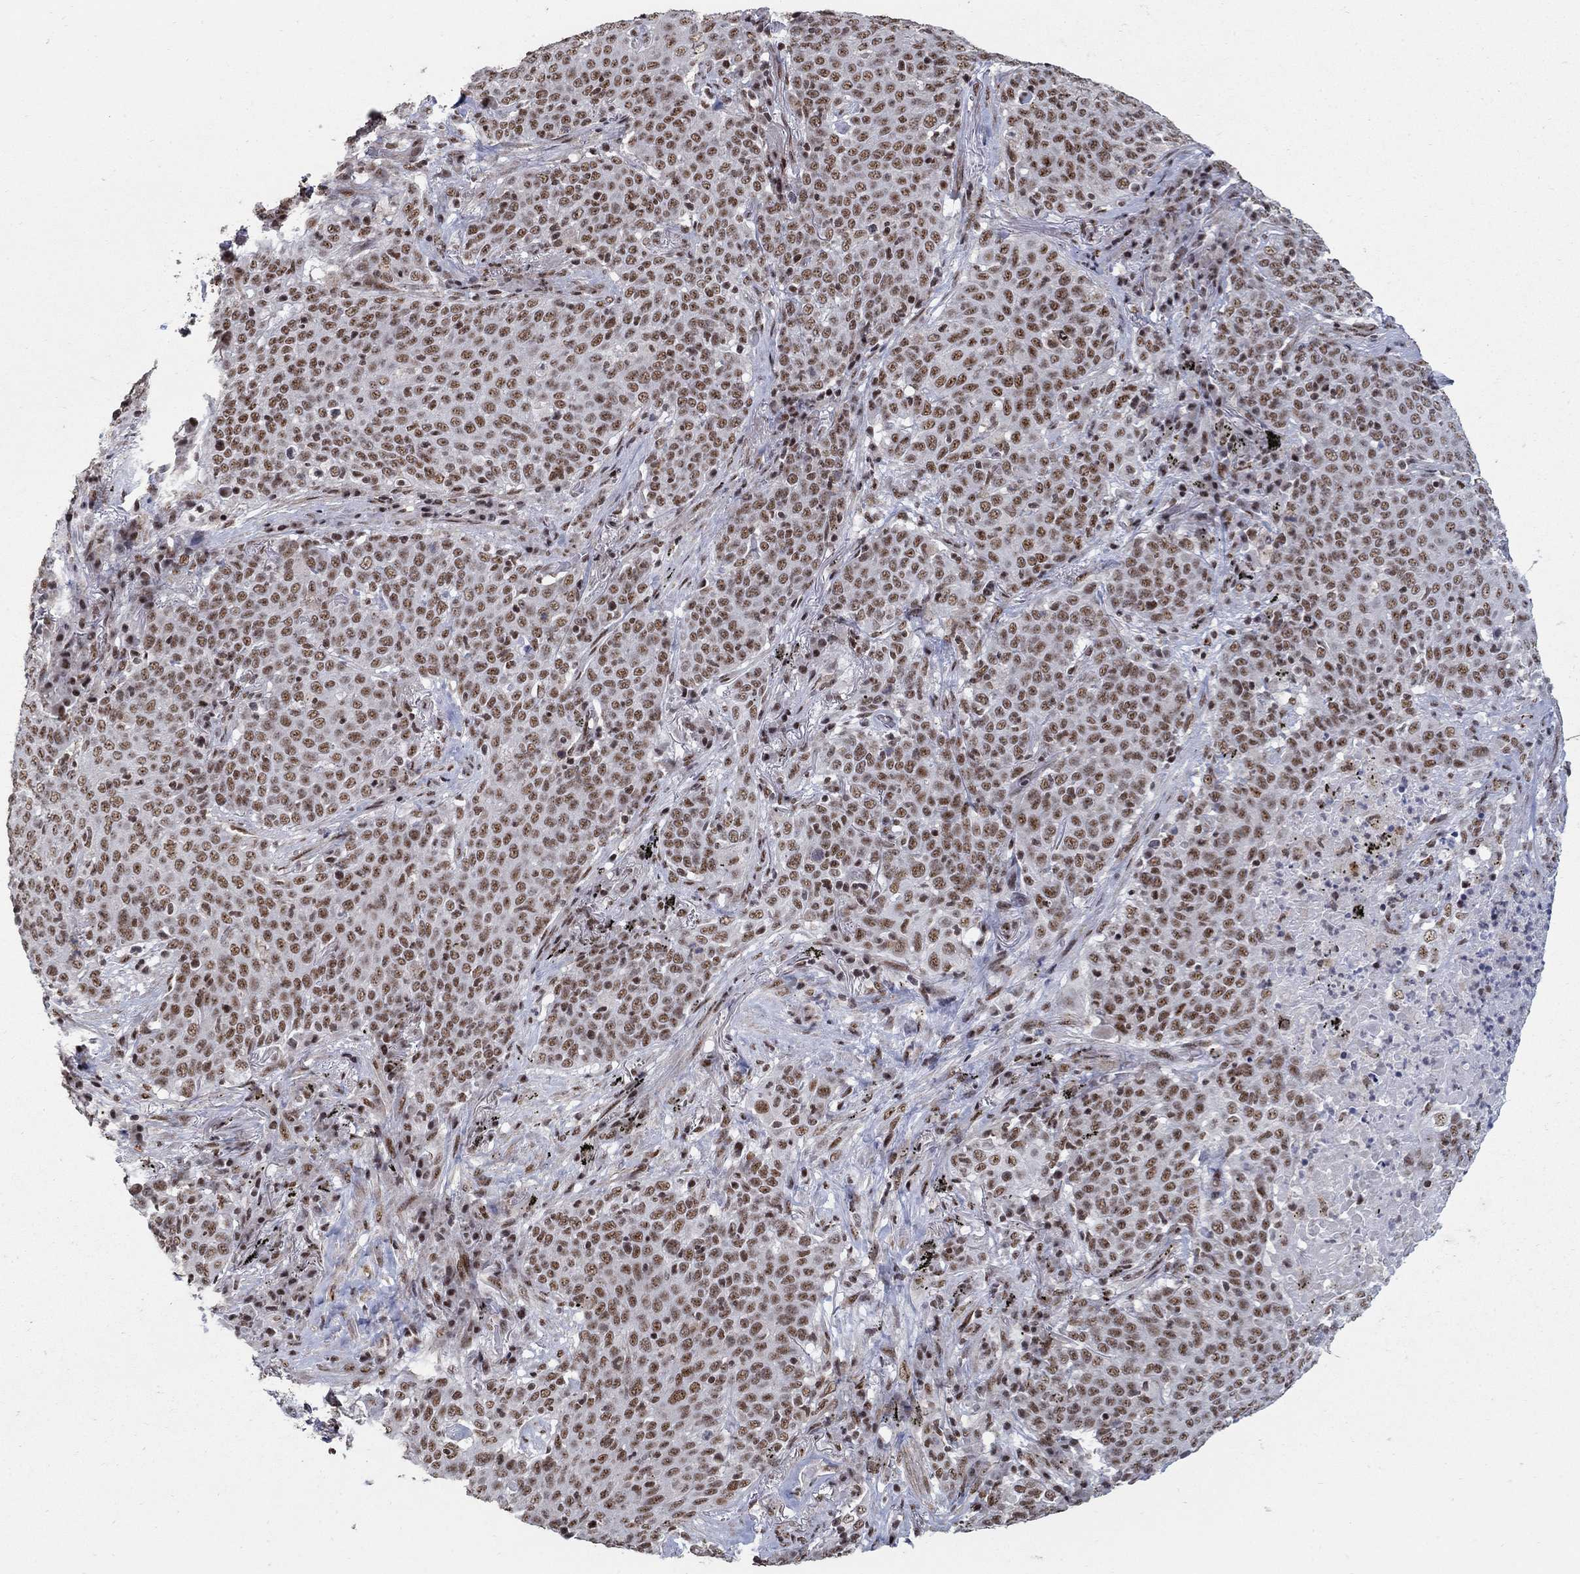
{"staining": {"intensity": "moderate", "quantity": "<25%", "location": "nuclear"}, "tissue": "lung cancer", "cell_type": "Tumor cells", "image_type": "cancer", "snomed": [{"axis": "morphology", "description": "Squamous cell carcinoma, NOS"}, {"axis": "topography", "description": "Lung"}], "caption": "A low amount of moderate nuclear expression is present in approximately <25% of tumor cells in lung cancer tissue. (IHC, brightfield microscopy, high magnification).", "gene": "PNISR", "patient": {"sex": "male", "age": 82}}